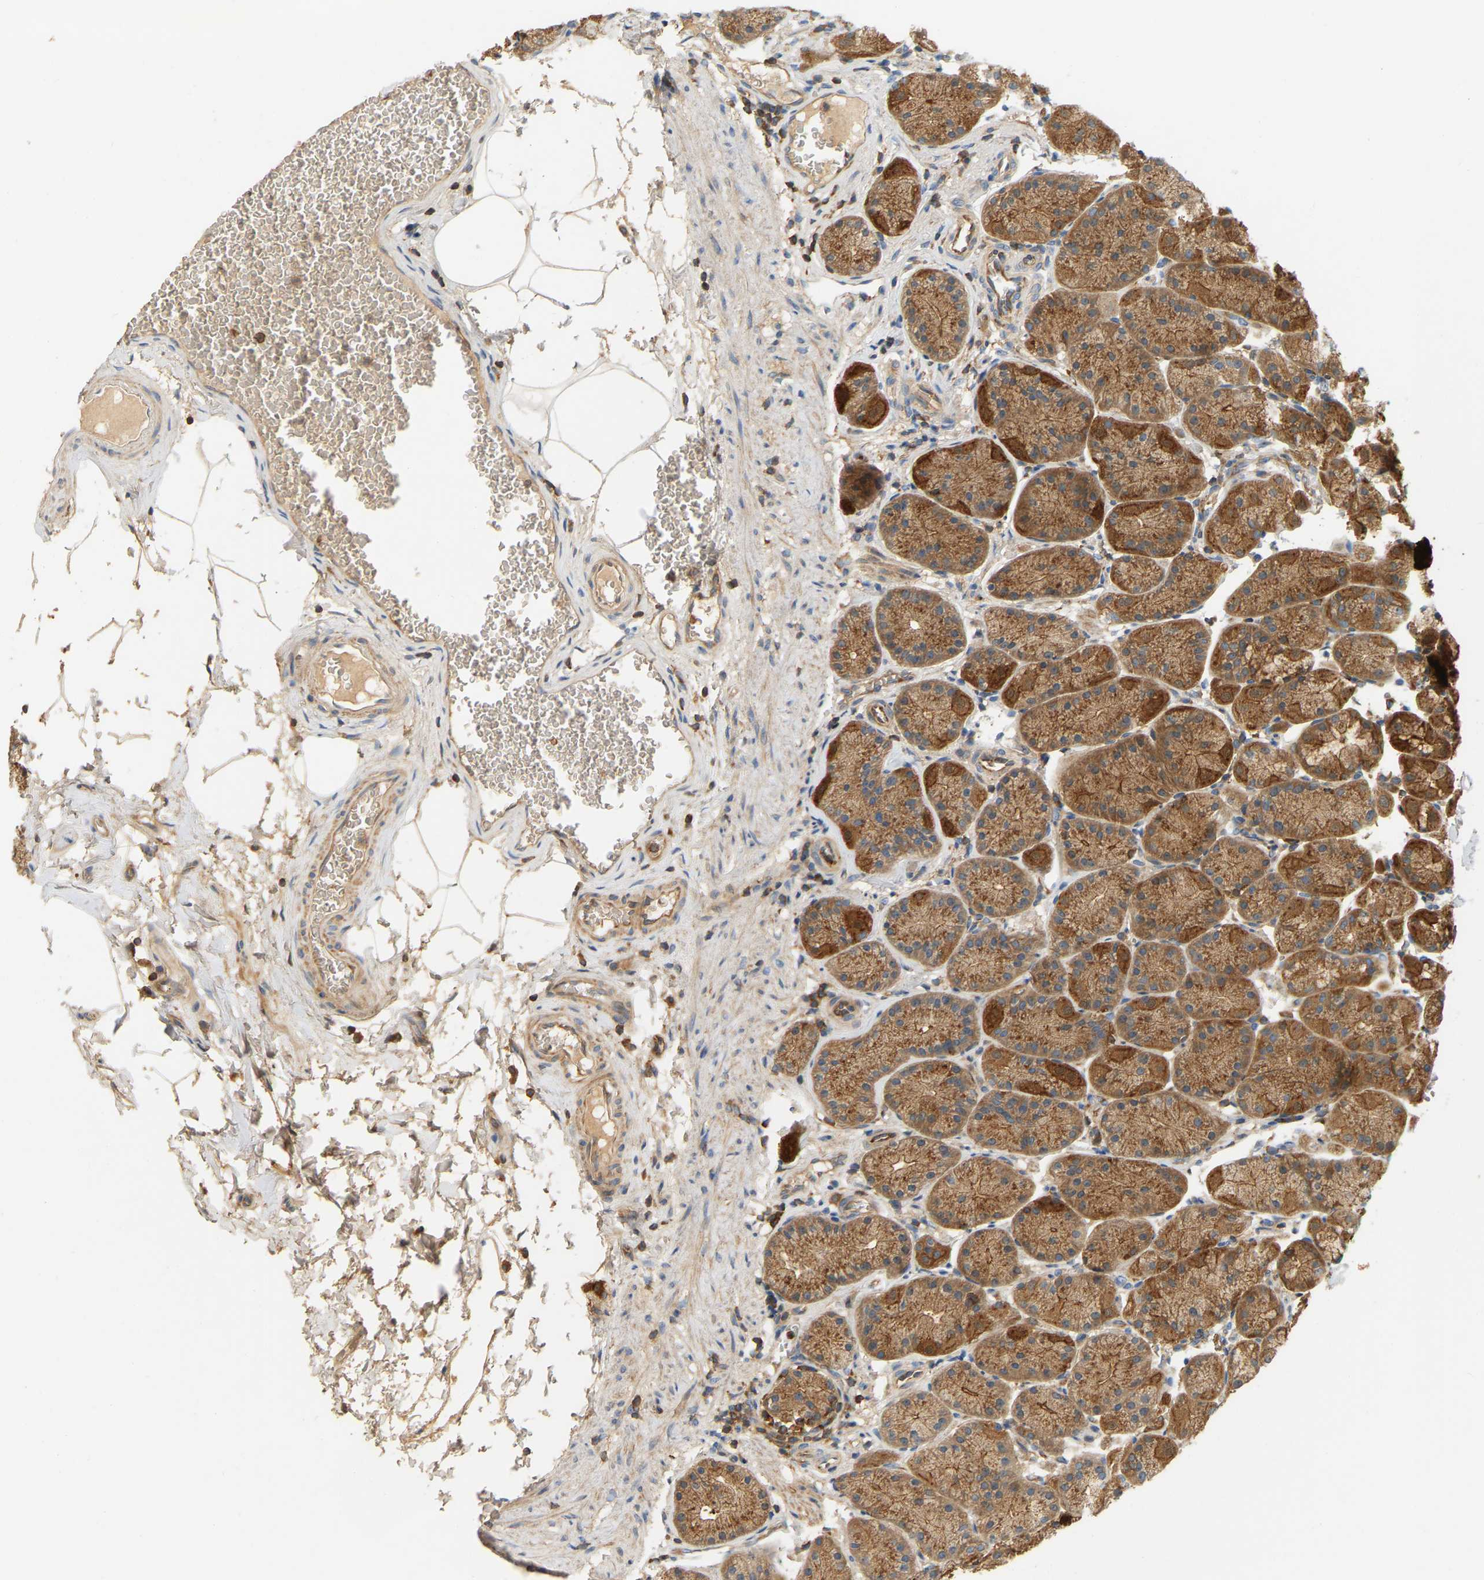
{"staining": {"intensity": "strong", "quantity": "25%-75%", "location": "cytoplasmic/membranous"}, "tissue": "stomach", "cell_type": "Glandular cells", "image_type": "normal", "snomed": [{"axis": "morphology", "description": "Normal tissue, NOS"}, {"axis": "topography", "description": "Stomach"}], "caption": "Immunohistochemistry image of benign stomach stained for a protein (brown), which demonstrates high levels of strong cytoplasmic/membranous expression in about 25%-75% of glandular cells.", "gene": "AKAP13", "patient": {"sex": "male", "age": 42}}